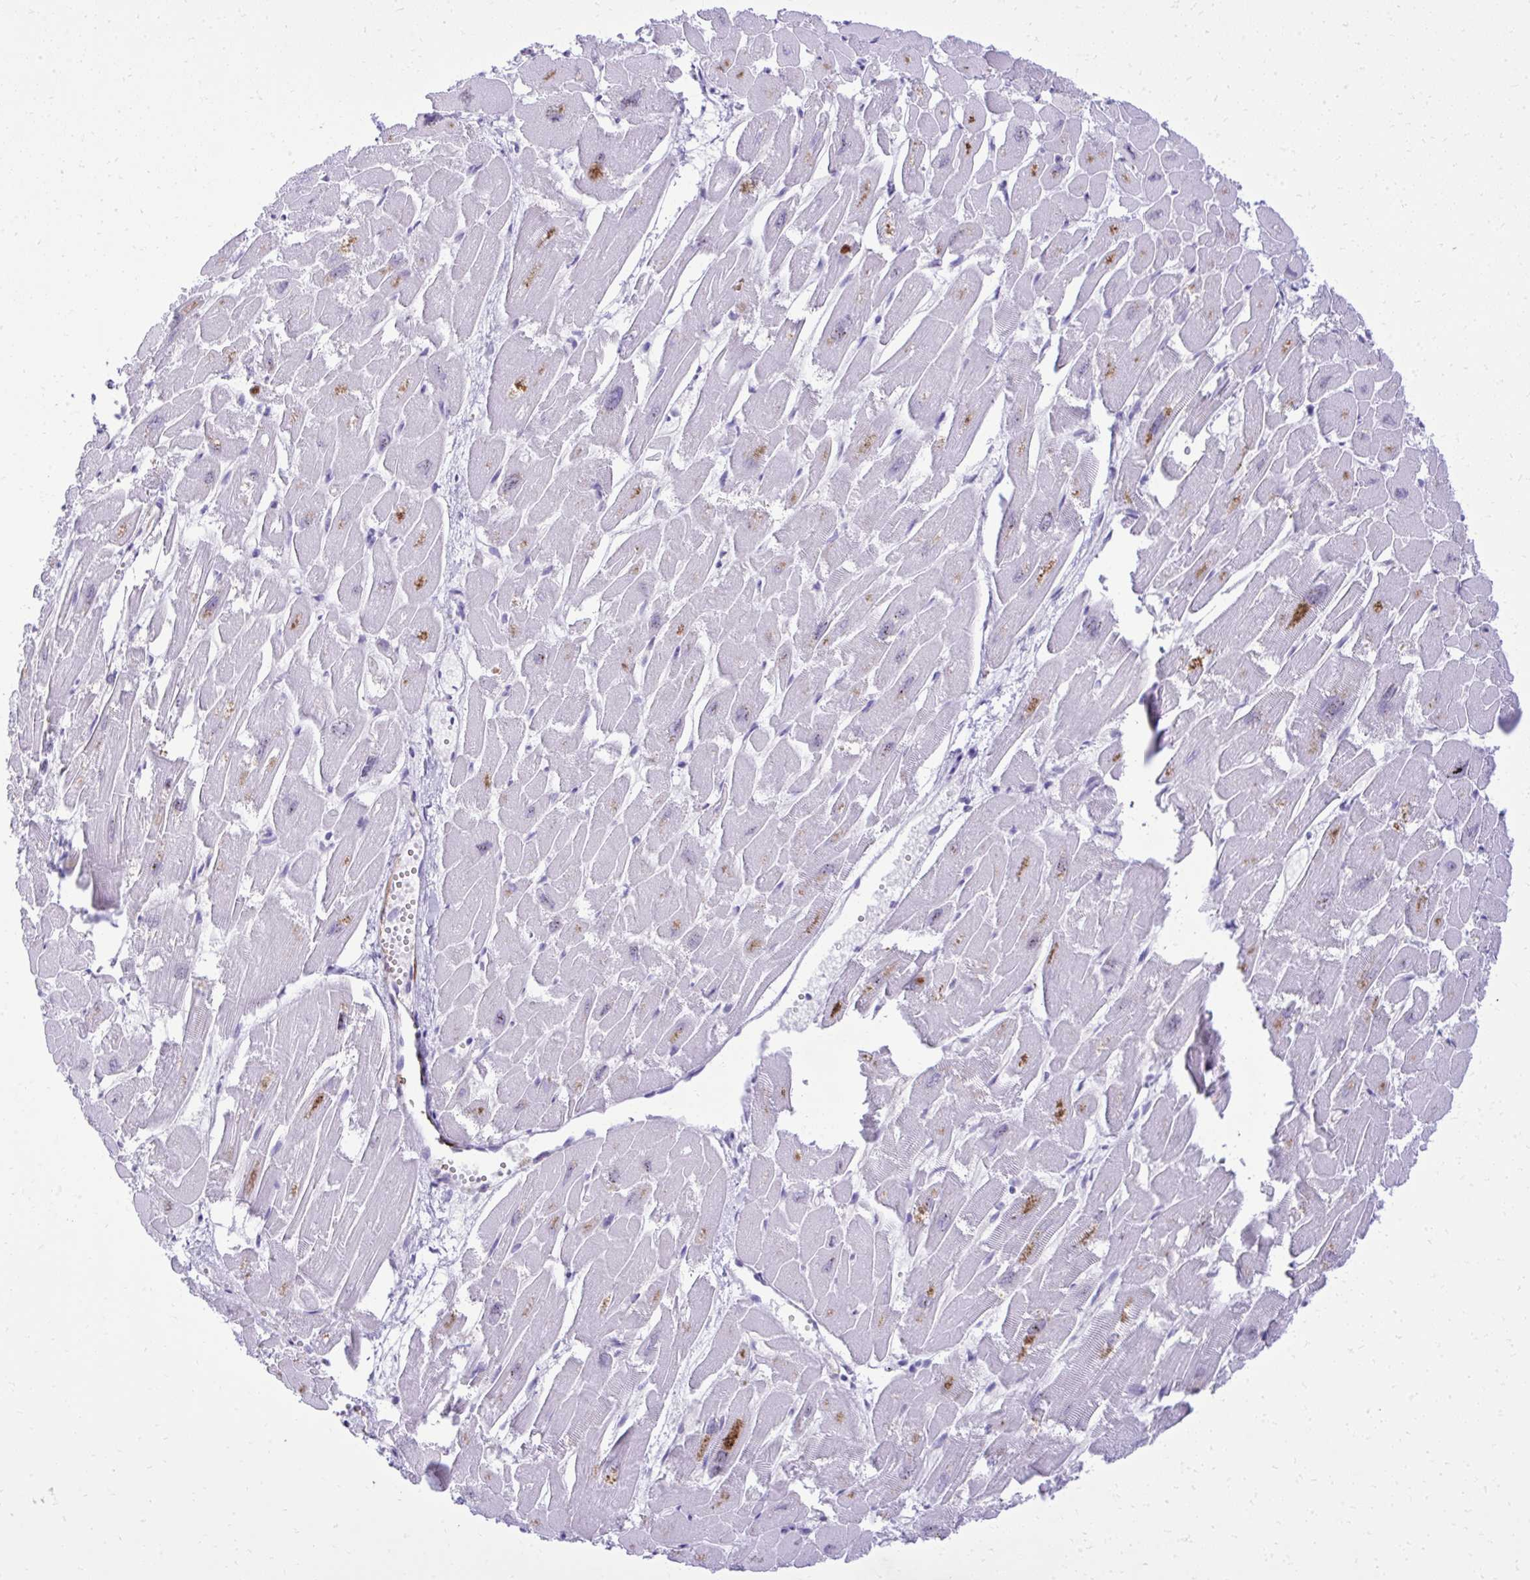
{"staining": {"intensity": "moderate", "quantity": "<25%", "location": "cytoplasmic/membranous"}, "tissue": "heart muscle", "cell_type": "Cardiomyocytes", "image_type": "normal", "snomed": [{"axis": "morphology", "description": "Normal tissue, NOS"}, {"axis": "topography", "description": "Heart"}], "caption": "Protein analysis of normal heart muscle reveals moderate cytoplasmic/membranous expression in about <25% of cardiomyocytes.", "gene": "PITPNM3", "patient": {"sex": "male", "age": 54}}